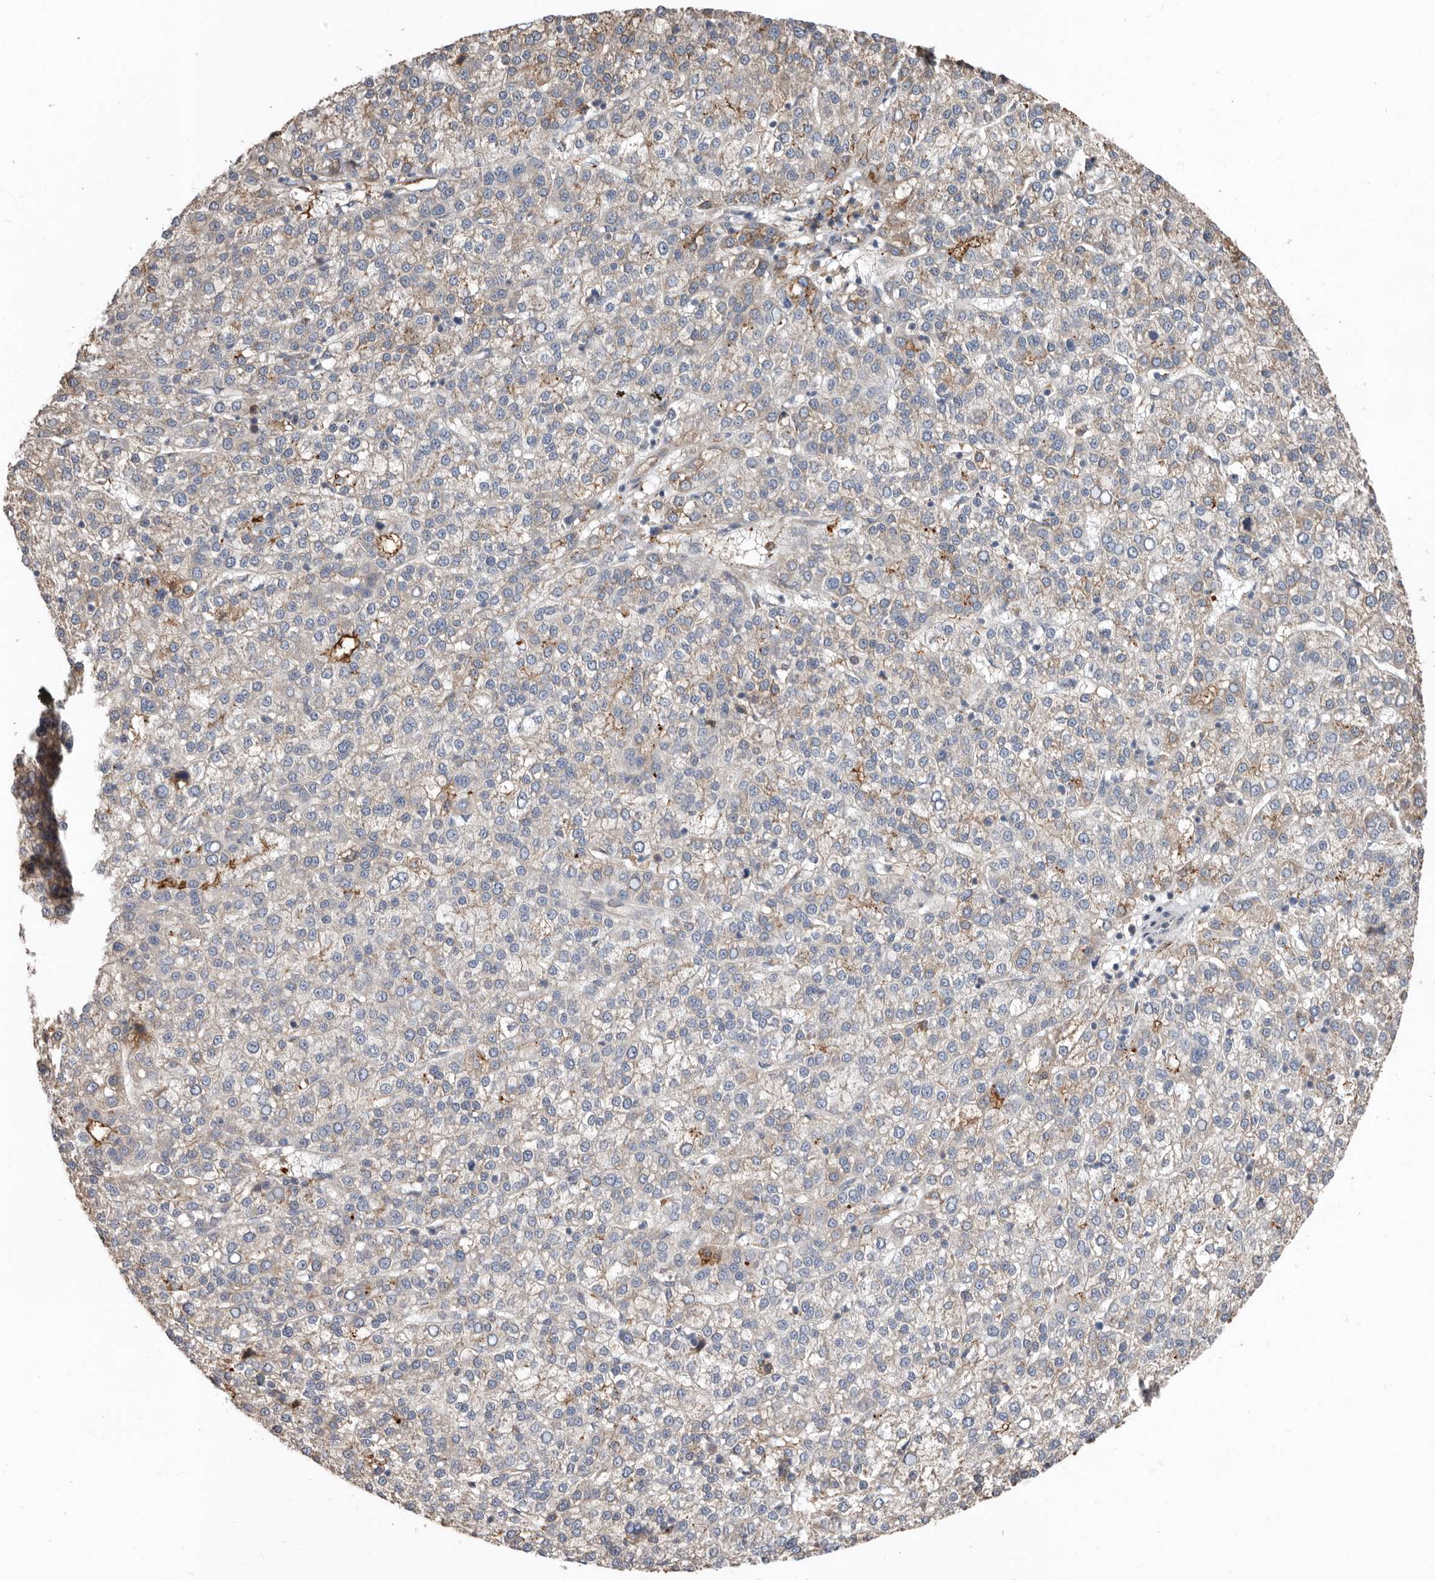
{"staining": {"intensity": "weak", "quantity": "<25%", "location": "cytoplasmic/membranous"}, "tissue": "liver cancer", "cell_type": "Tumor cells", "image_type": "cancer", "snomed": [{"axis": "morphology", "description": "Carcinoma, Hepatocellular, NOS"}, {"axis": "topography", "description": "Liver"}], "caption": "Tumor cells show no significant protein positivity in hepatocellular carcinoma (liver).", "gene": "LRGUK", "patient": {"sex": "female", "age": 58}}